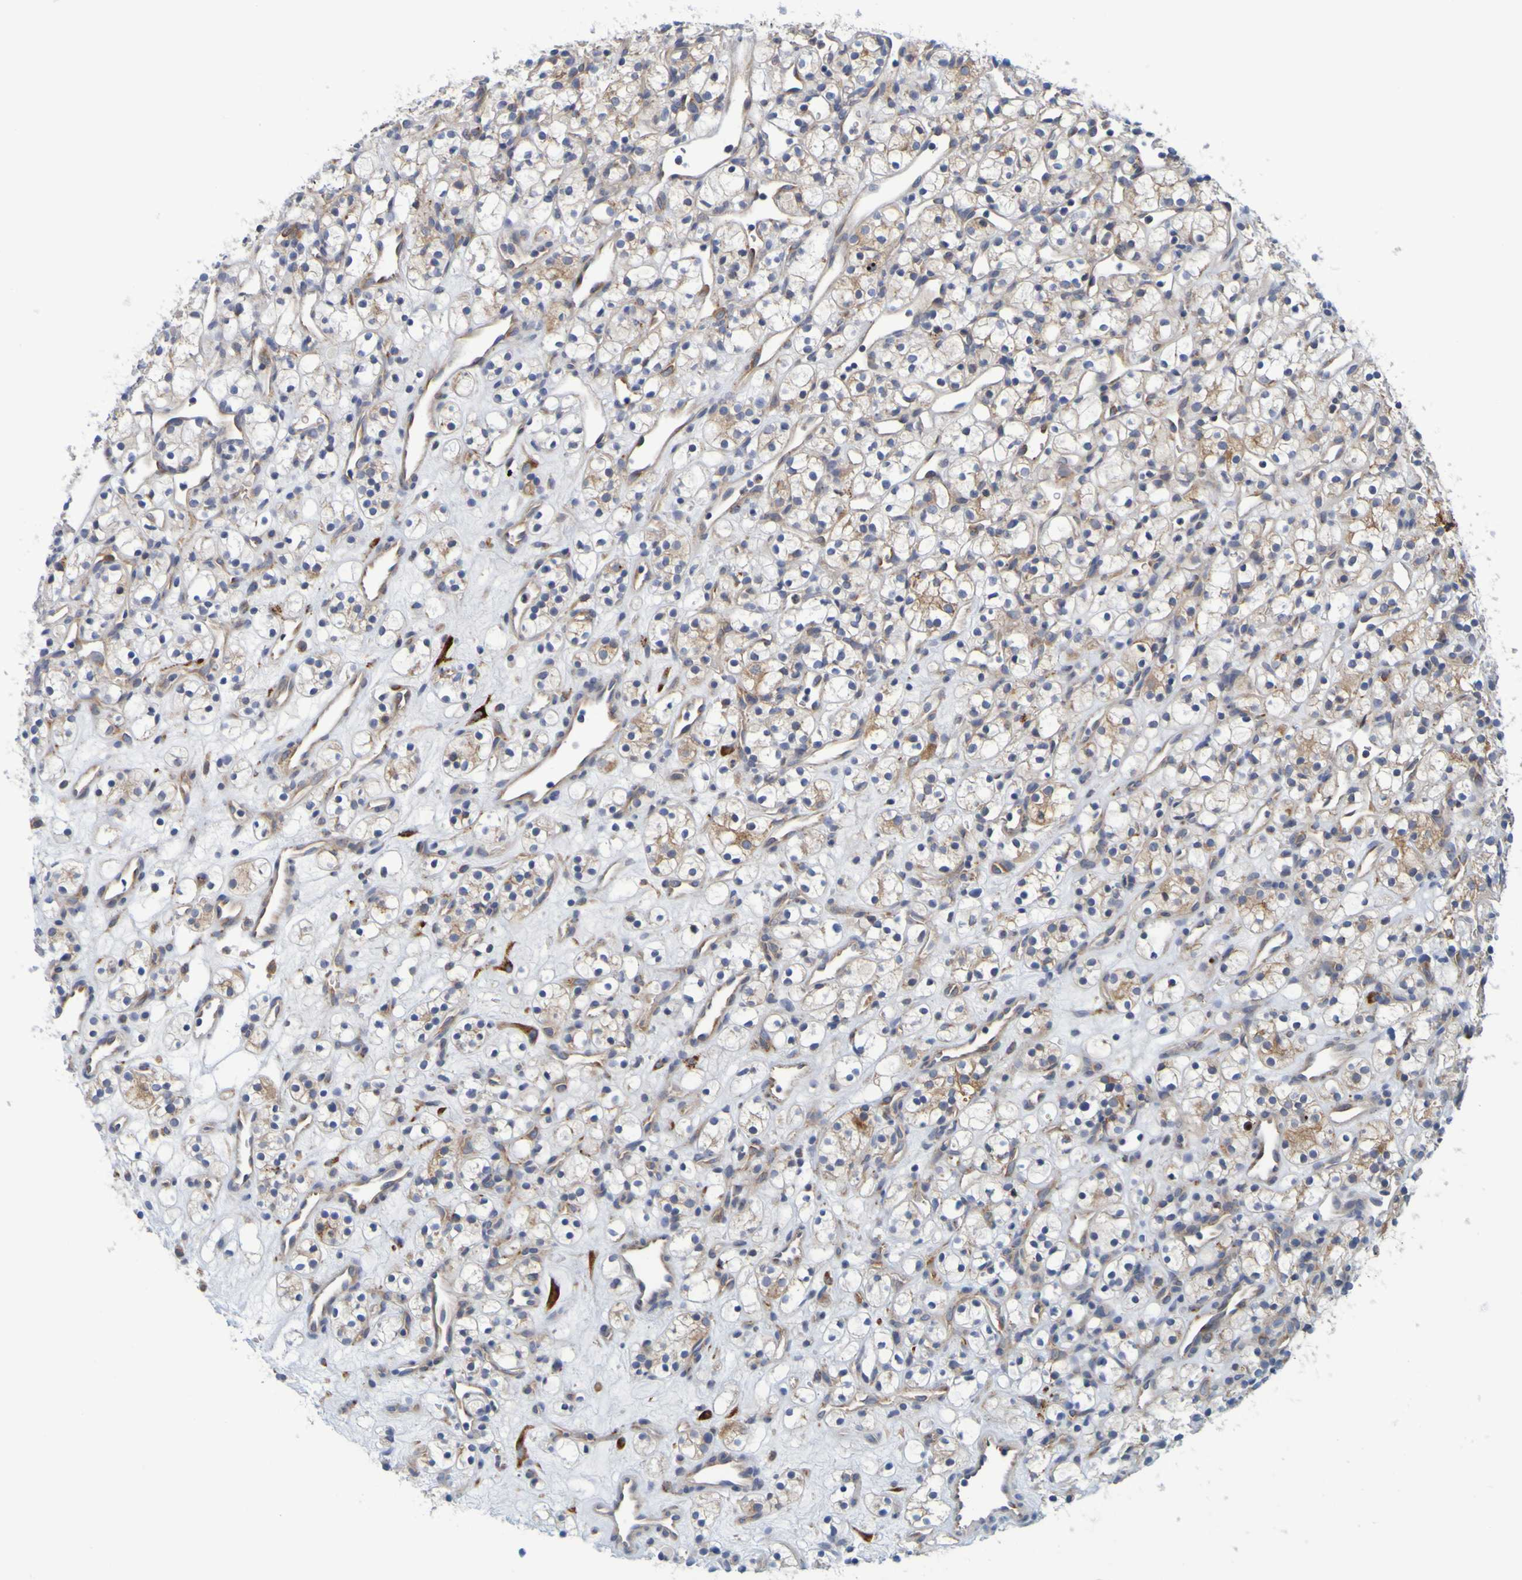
{"staining": {"intensity": "weak", "quantity": ">75%", "location": "cytoplasmic/membranous"}, "tissue": "renal cancer", "cell_type": "Tumor cells", "image_type": "cancer", "snomed": [{"axis": "morphology", "description": "Adenocarcinoma, NOS"}, {"axis": "topography", "description": "Kidney"}], "caption": "Protein staining demonstrates weak cytoplasmic/membranous expression in approximately >75% of tumor cells in renal cancer.", "gene": "SIL1", "patient": {"sex": "female", "age": 60}}